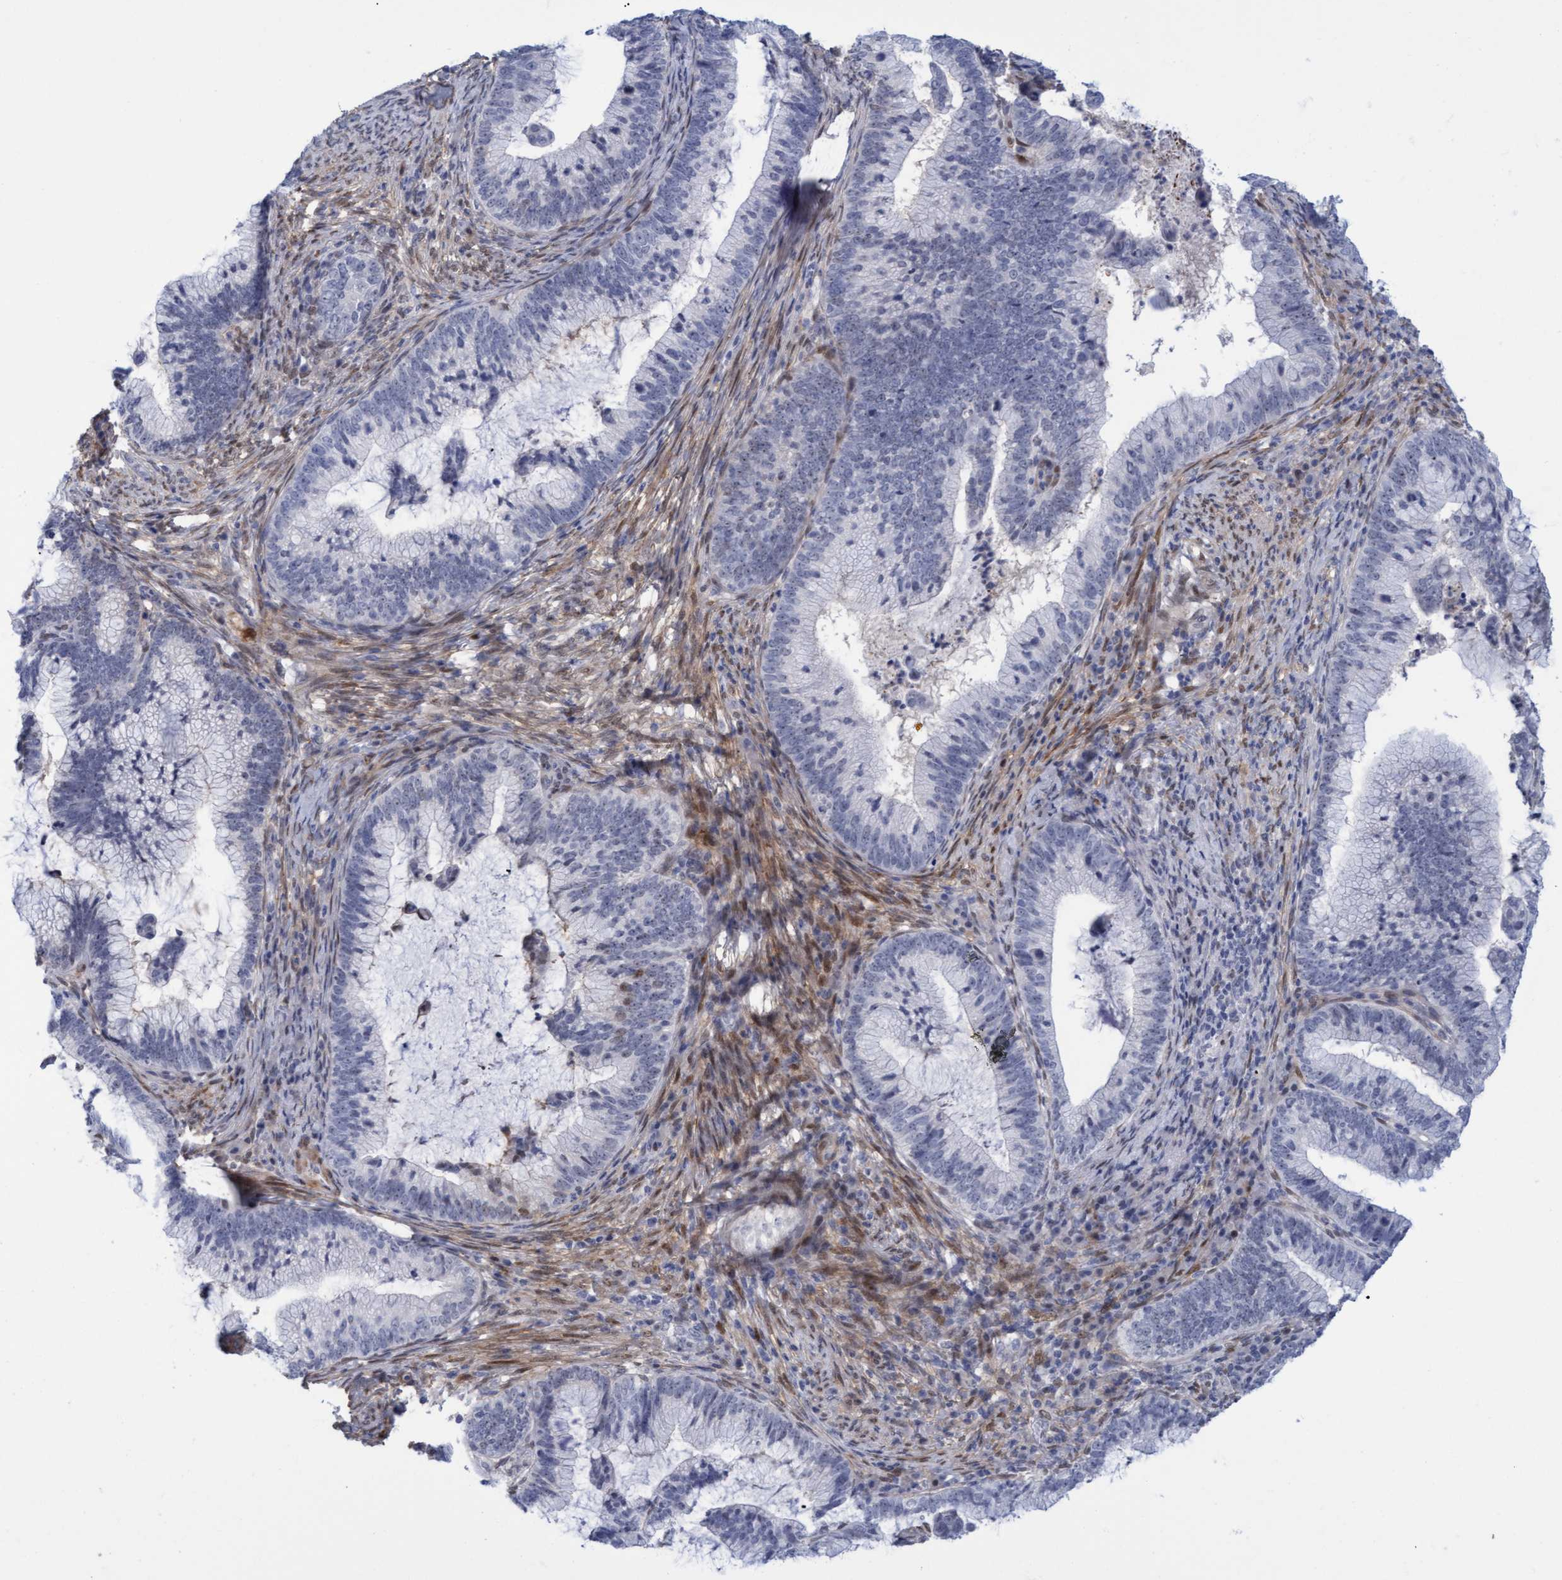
{"staining": {"intensity": "negative", "quantity": "none", "location": "none"}, "tissue": "cervical cancer", "cell_type": "Tumor cells", "image_type": "cancer", "snomed": [{"axis": "morphology", "description": "Adenocarcinoma, NOS"}, {"axis": "topography", "description": "Cervix"}], "caption": "Histopathology image shows no protein staining in tumor cells of adenocarcinoma (cervical) tissue.", "gene": "PINX1", "patient": {"sex": "female", "age": 36}}